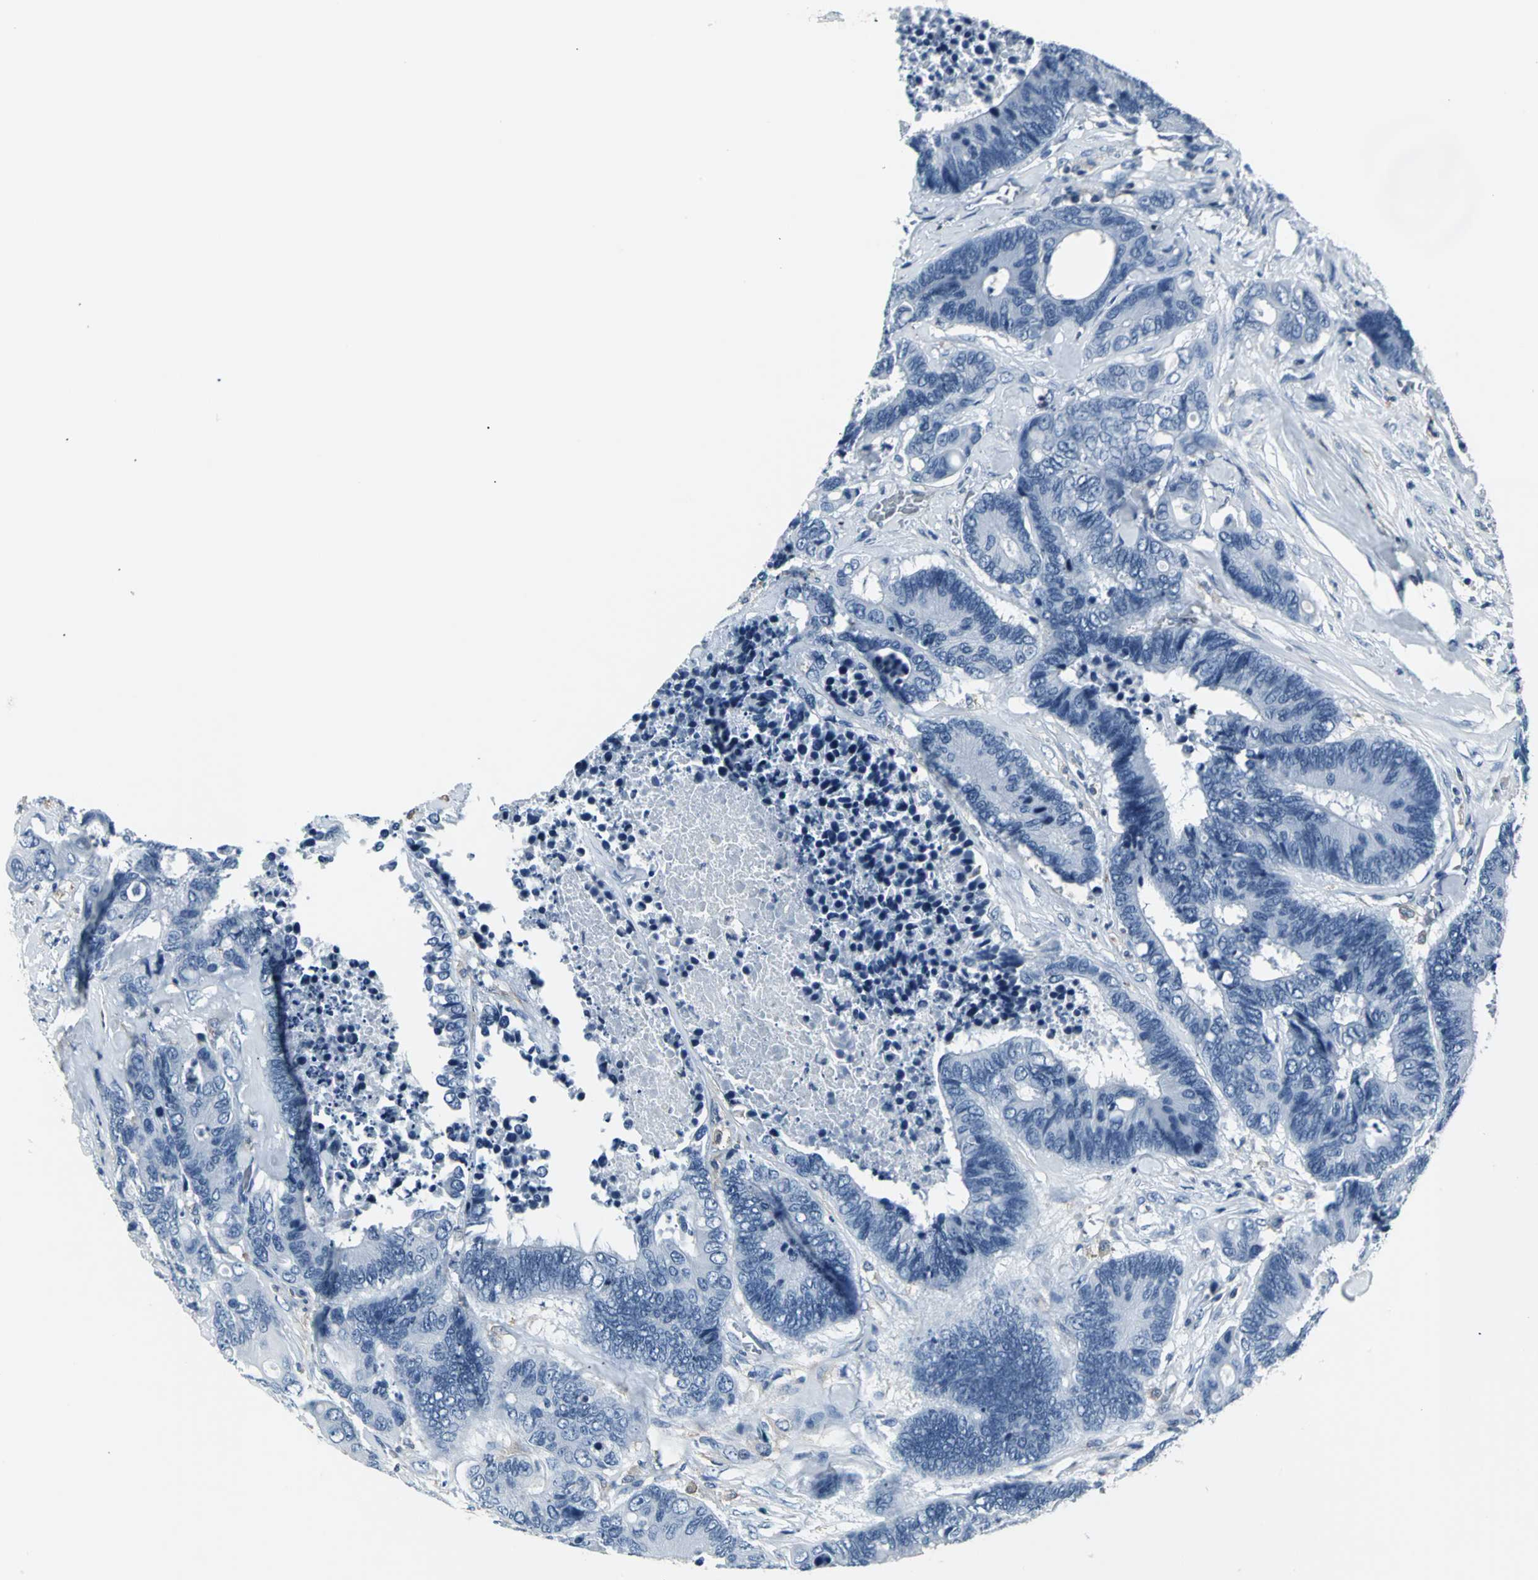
{"staining": {"intensity": "negative", "quantity": "none", "location": "none"}, "tissue": "colorectal cancer", "cell_type": "Tumor cells", "image_type": "cancer", "snomed": [{"axis": "morphology", "description": "Adenocarcinoma, NOS"}, {"axis": "topography", "description": "Rectum"}], "caption": "The micrograph displays no significant expression in tumor cells of colorectal cancer.", "gene": "IQGAP2", "patient": {"sex": "male", "age": 55}}